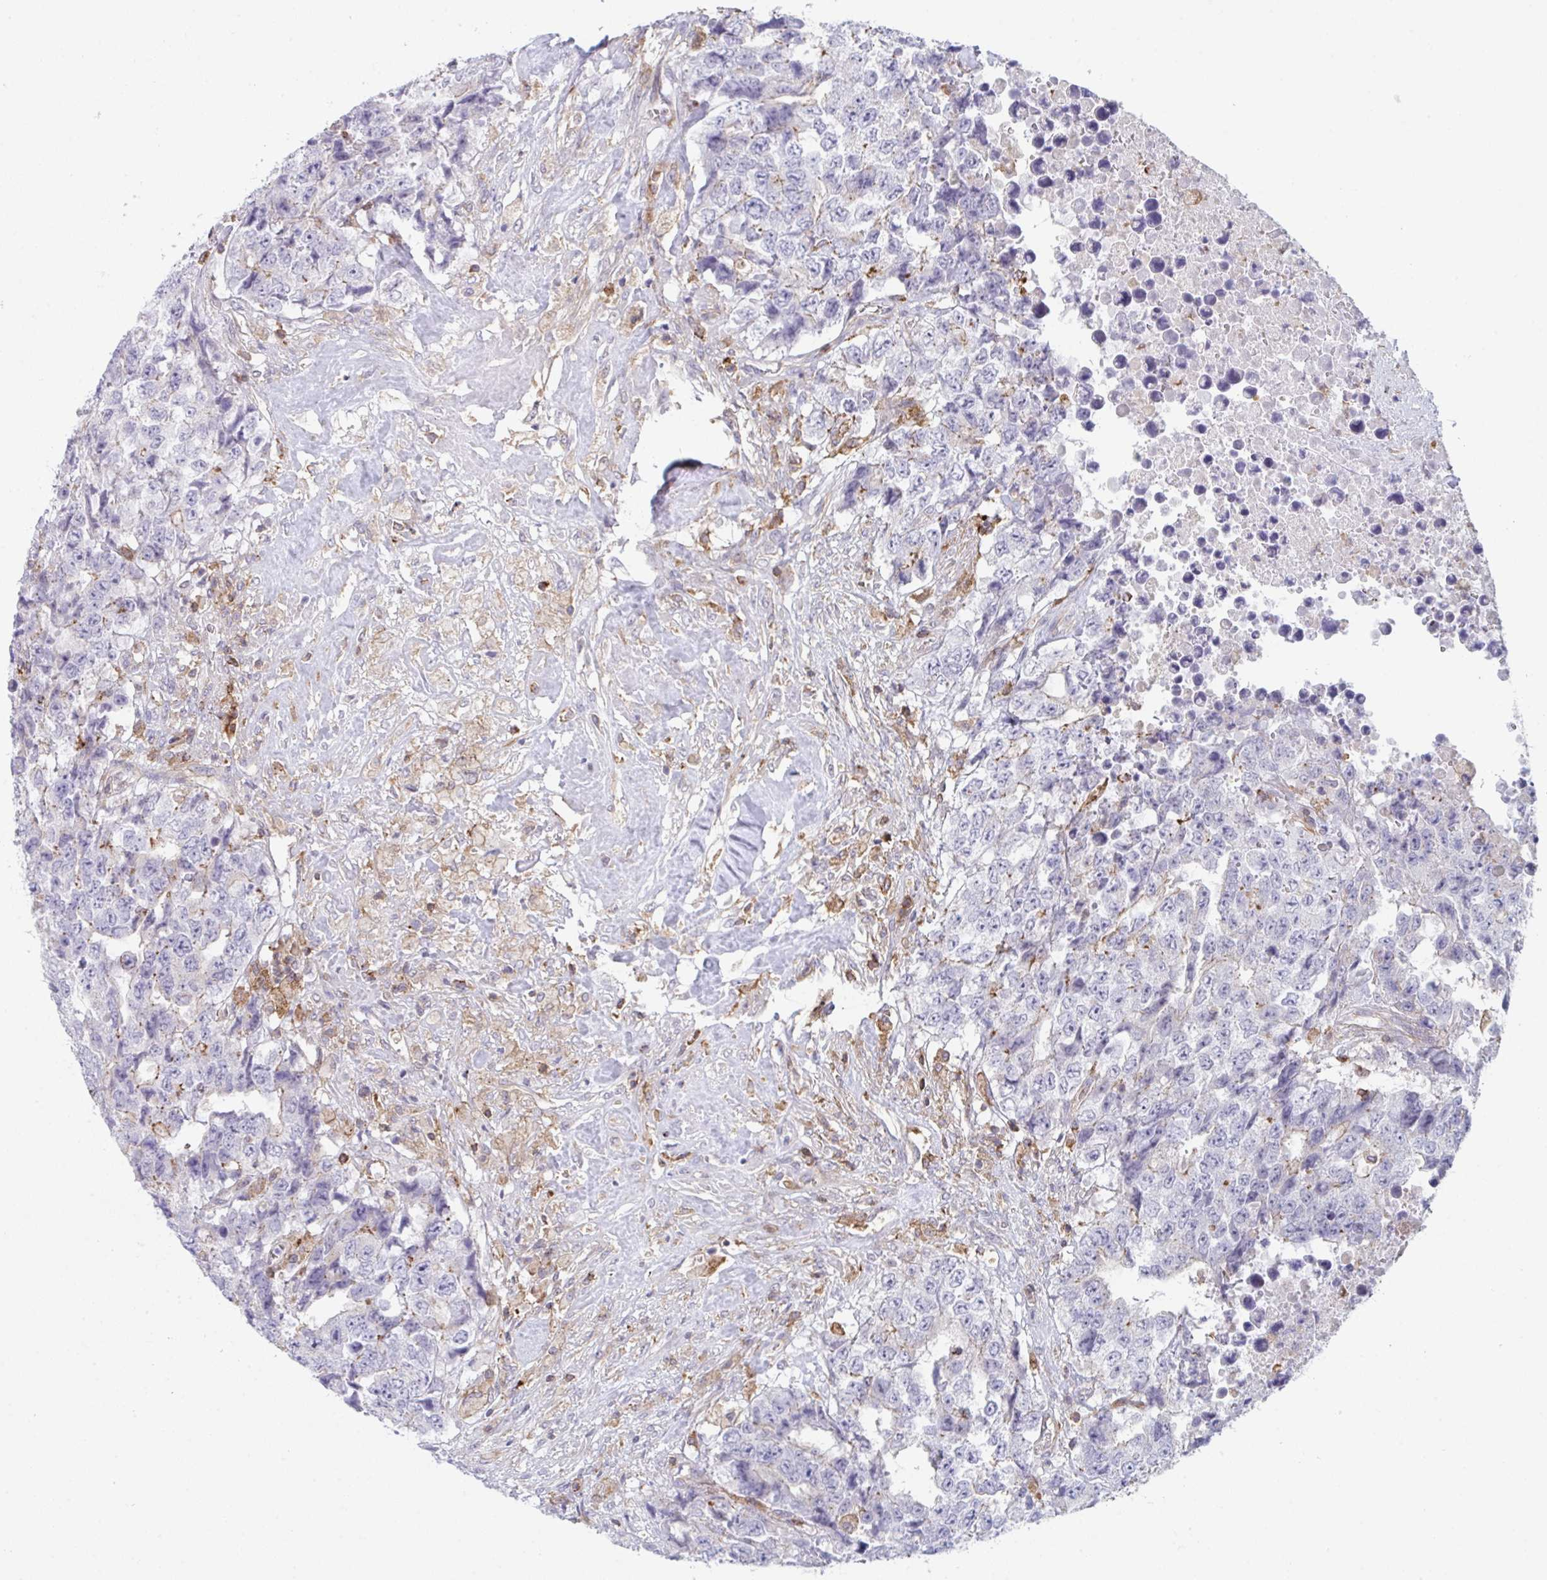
{"staining": {"intensity": "negative", "quantity": "none", "location": "none"}, "tissue": "testis cancer", "cell_type": "Tumor cells", "image_type": "cancer", "snomed": [{"axis": "morphology", "description": "Carcinoma, Embryonal, NOS"}, {"axis": "topography", "description": "Testis"}], "caption": "Testis cancer (embryonal carcinoma) was stained to show a protein in brown. There is no significant positivity in tumor cells.", "gene": "DISP2", "patient": {"sex": "male", "age": 24}}